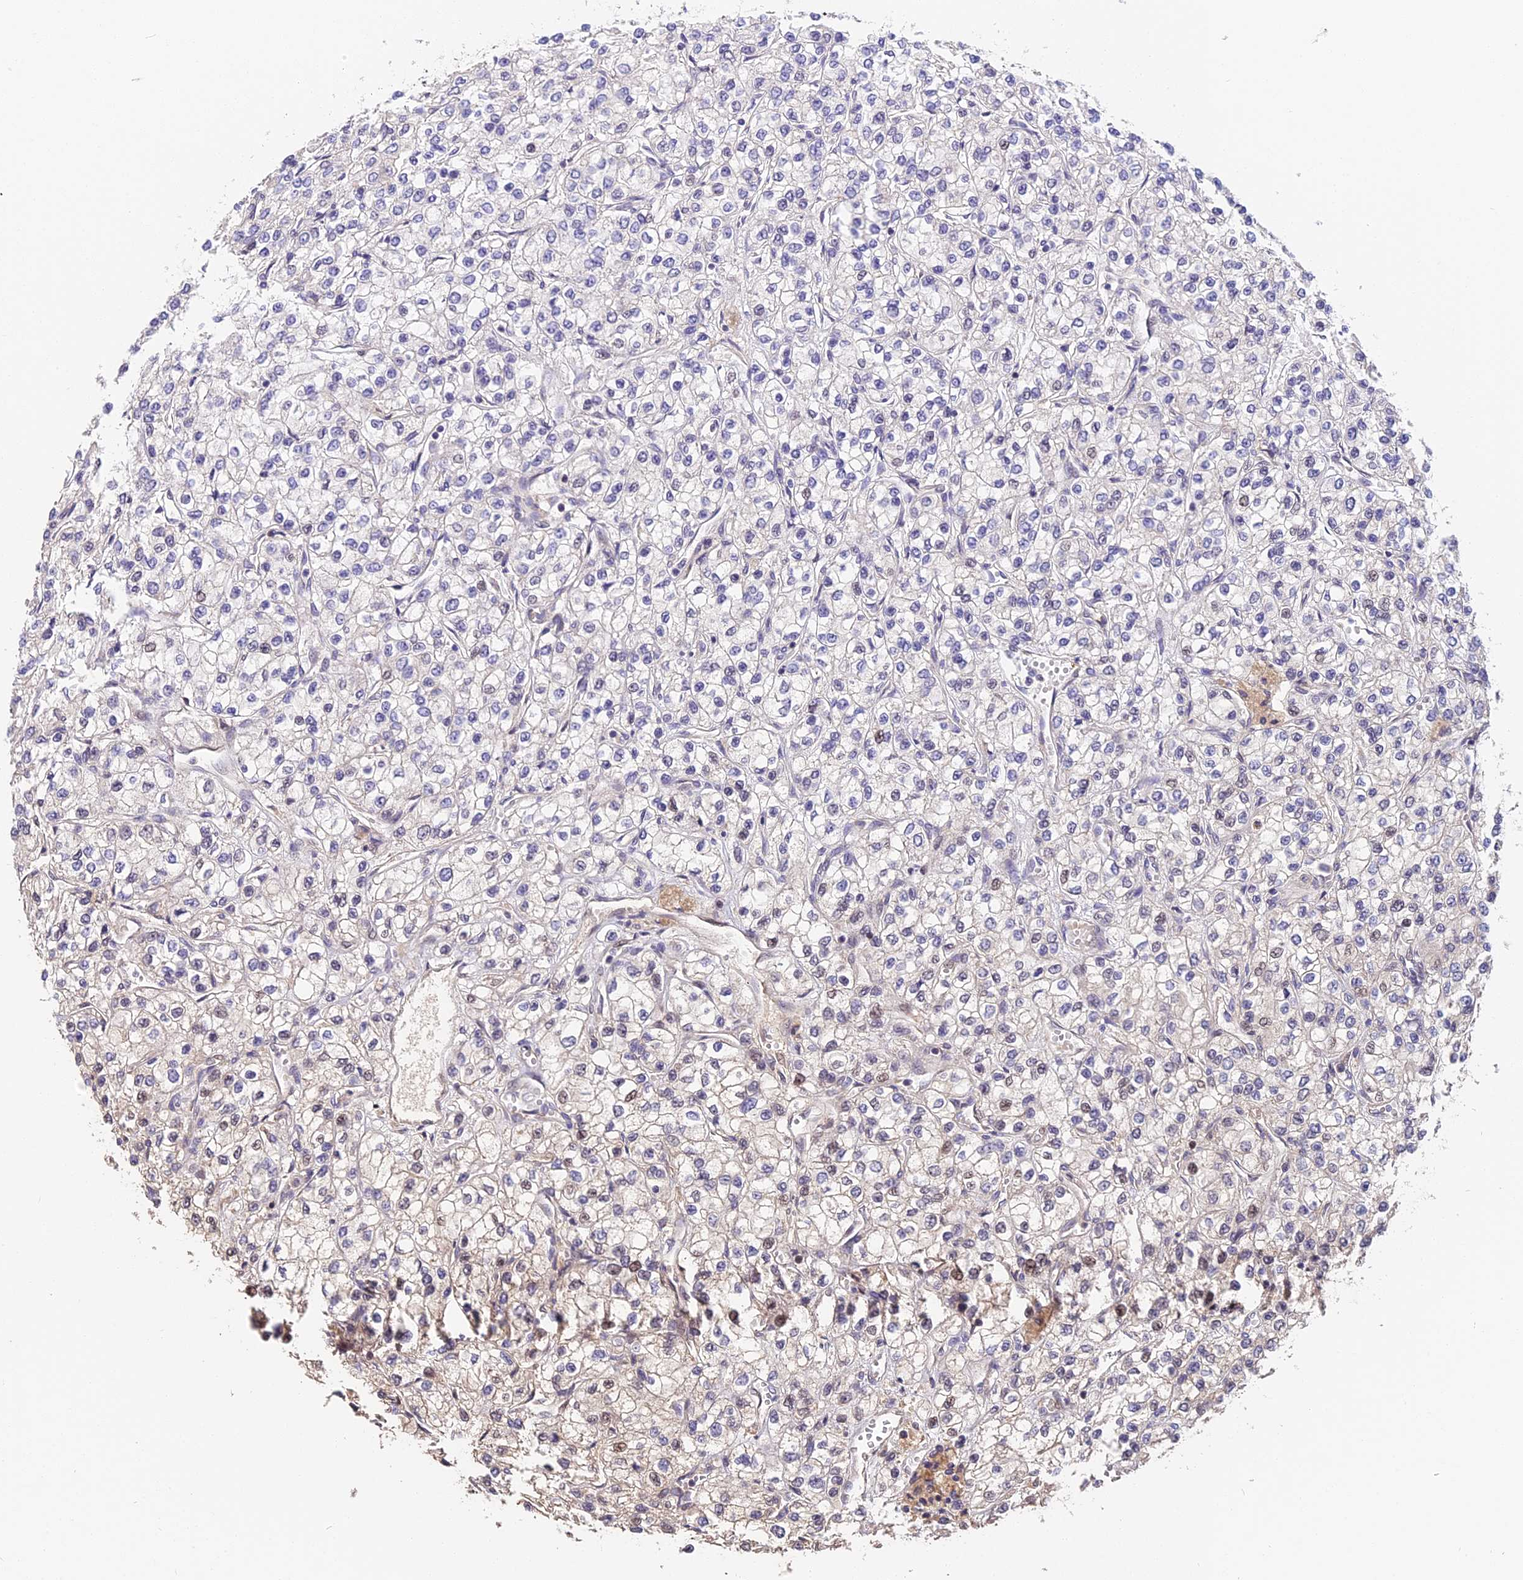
{"staining": {"intensity": "negative", "quantity": "none", "location": "none"}, "tissue": "renal cancer", "cell_type": "Tumor cells", "image_type": "cancer", "snomed": [{"axis": "morphology", "description": "Adenocarcinoma, NOS"}, {"axis": "topography", "description": "Kidney"}], "caption": "A high-resolution histopathology image shows IHC staining of renal adenocarcinoma, which displays no significant expression in tumor cells.", "gene": "ARHGAP17", "patient": {"sex": "male", "age": 80}}